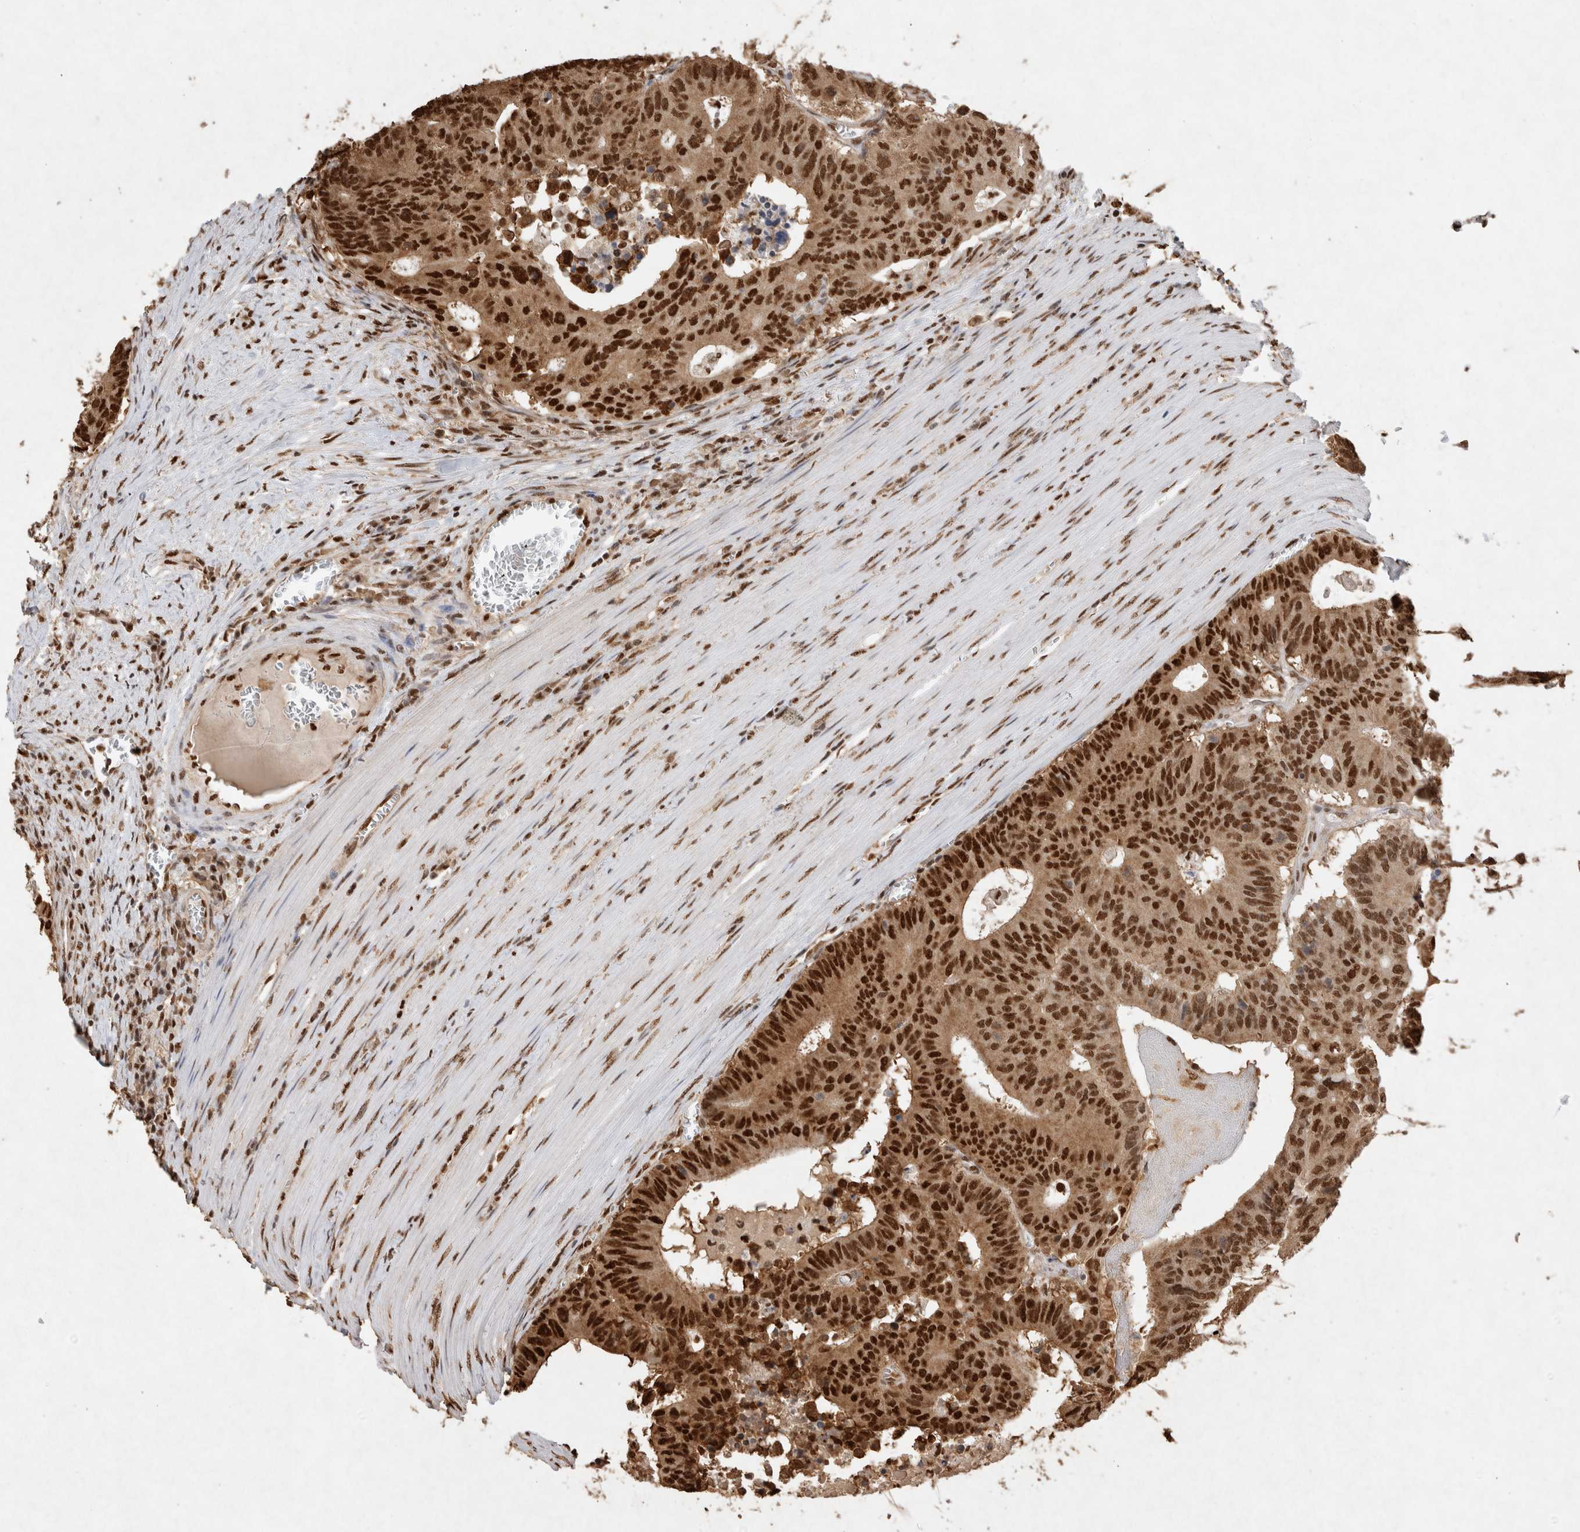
{"staining": {"intensity": "strong", "quantity": ">75%", "location": "nuclear"}, "tissue": "colorectal cancer", "cell_type": "Tumor cells", "image_type": "cancer", "snomed": [{"axis": "morphology", "description": "Adenocarcinoma, NOS"}, {"axis": "topography", "description": "Colon"}], "caption": "An image of colorectal adenocarcinoma stained for a protein demonstrates strong nuclear brown staining in tumor cells.", "gene": "HDGF", "patient": {"sex": "male", "age": 87}}